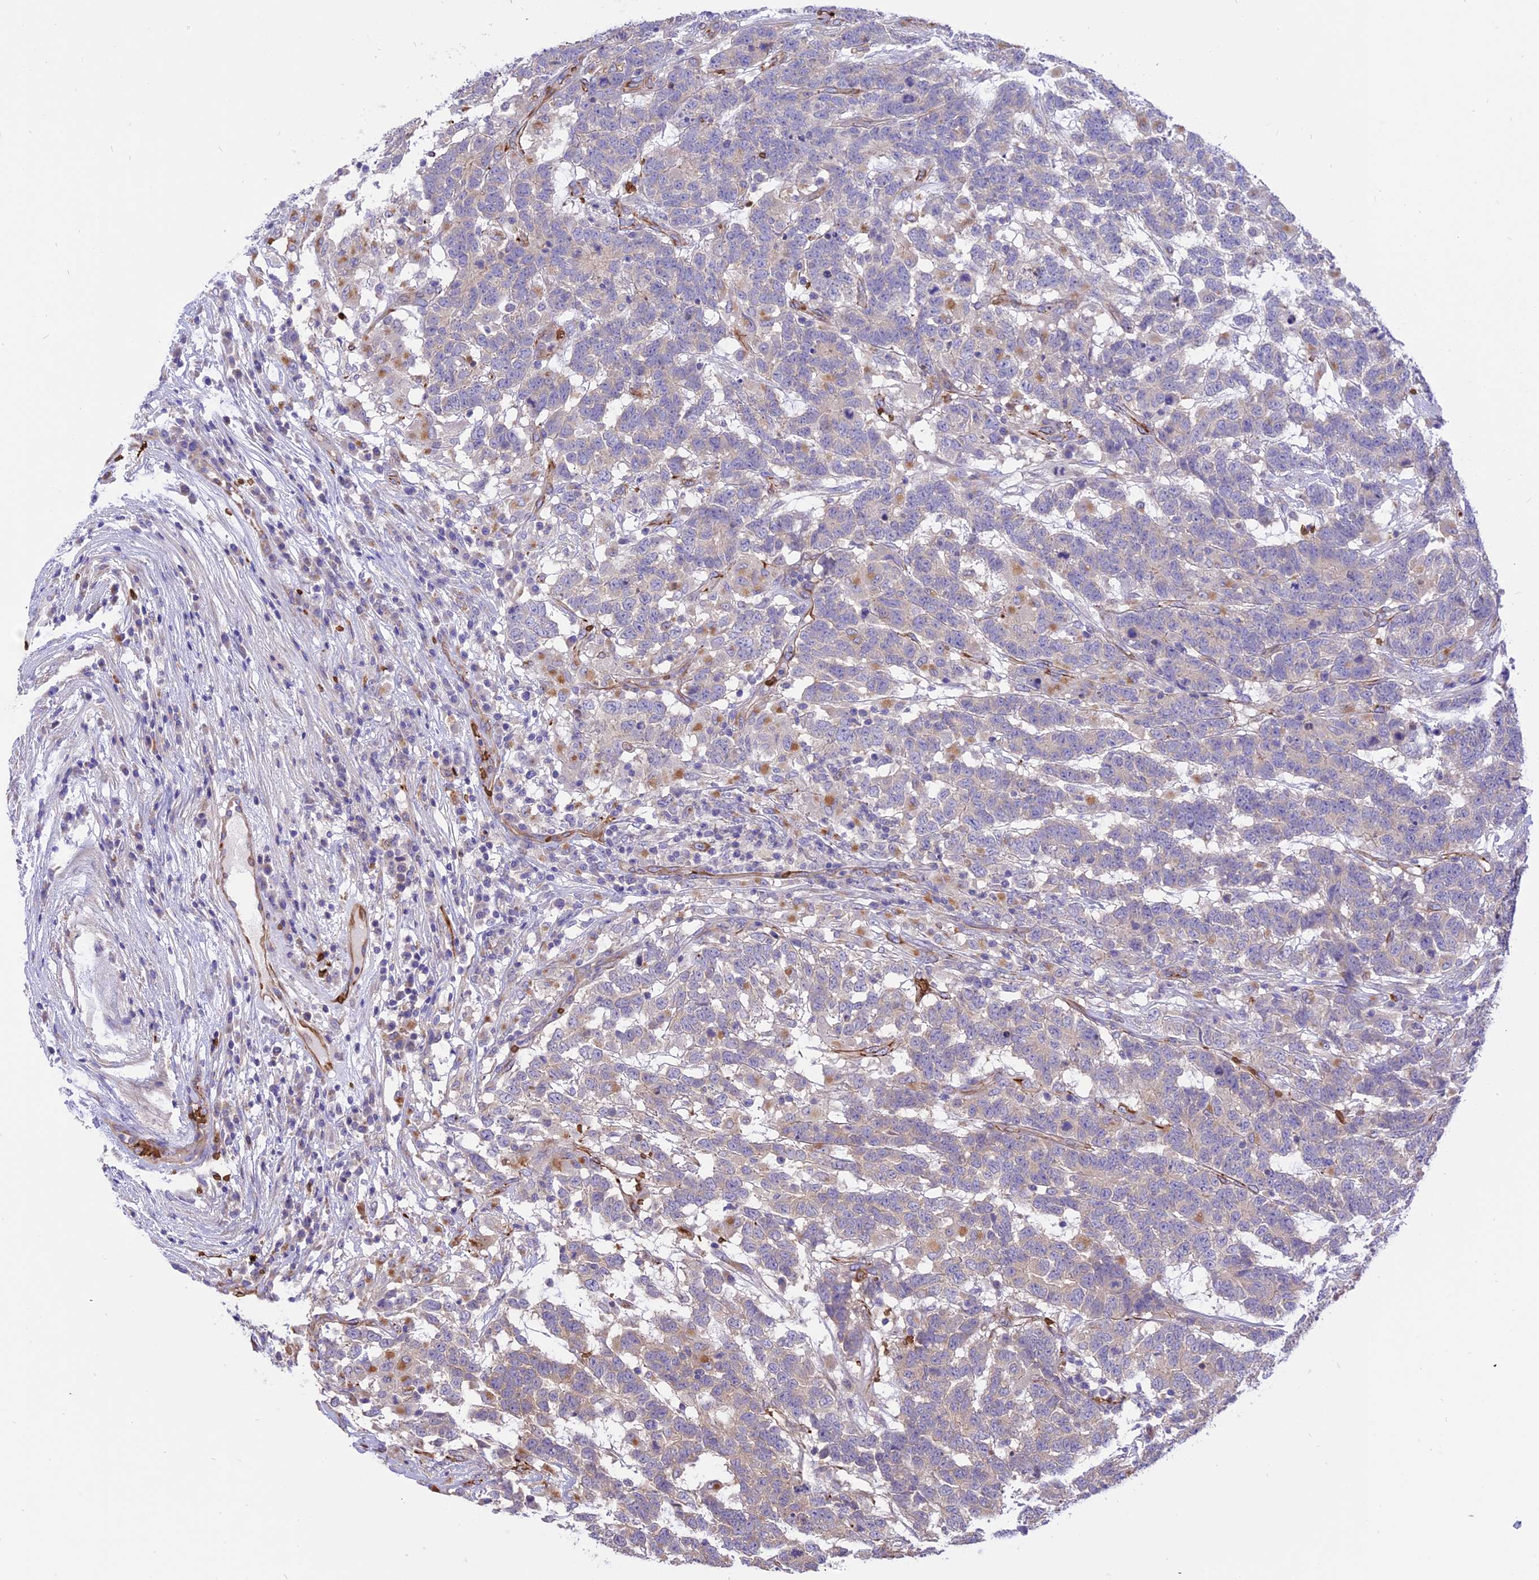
{"staining": {"intensity": "weak", "quantity": "<25%", "location": "cytoplasmic/membranous"}, "tissue": "testis cancer", "cell_type": "Tumor cells", "image_type": "cancer", "snomed": [{"axis": "morphology", "description": "Carcinoma, Embryonal, NOS"}, {"axis": "topography", "description": "Testis"}], "caption": "Tumor cells are negative for brown protein staining in testis embryonal carcinoma.", "gene": "TTC4", "patient": {"sex": "male", "age": 26}}